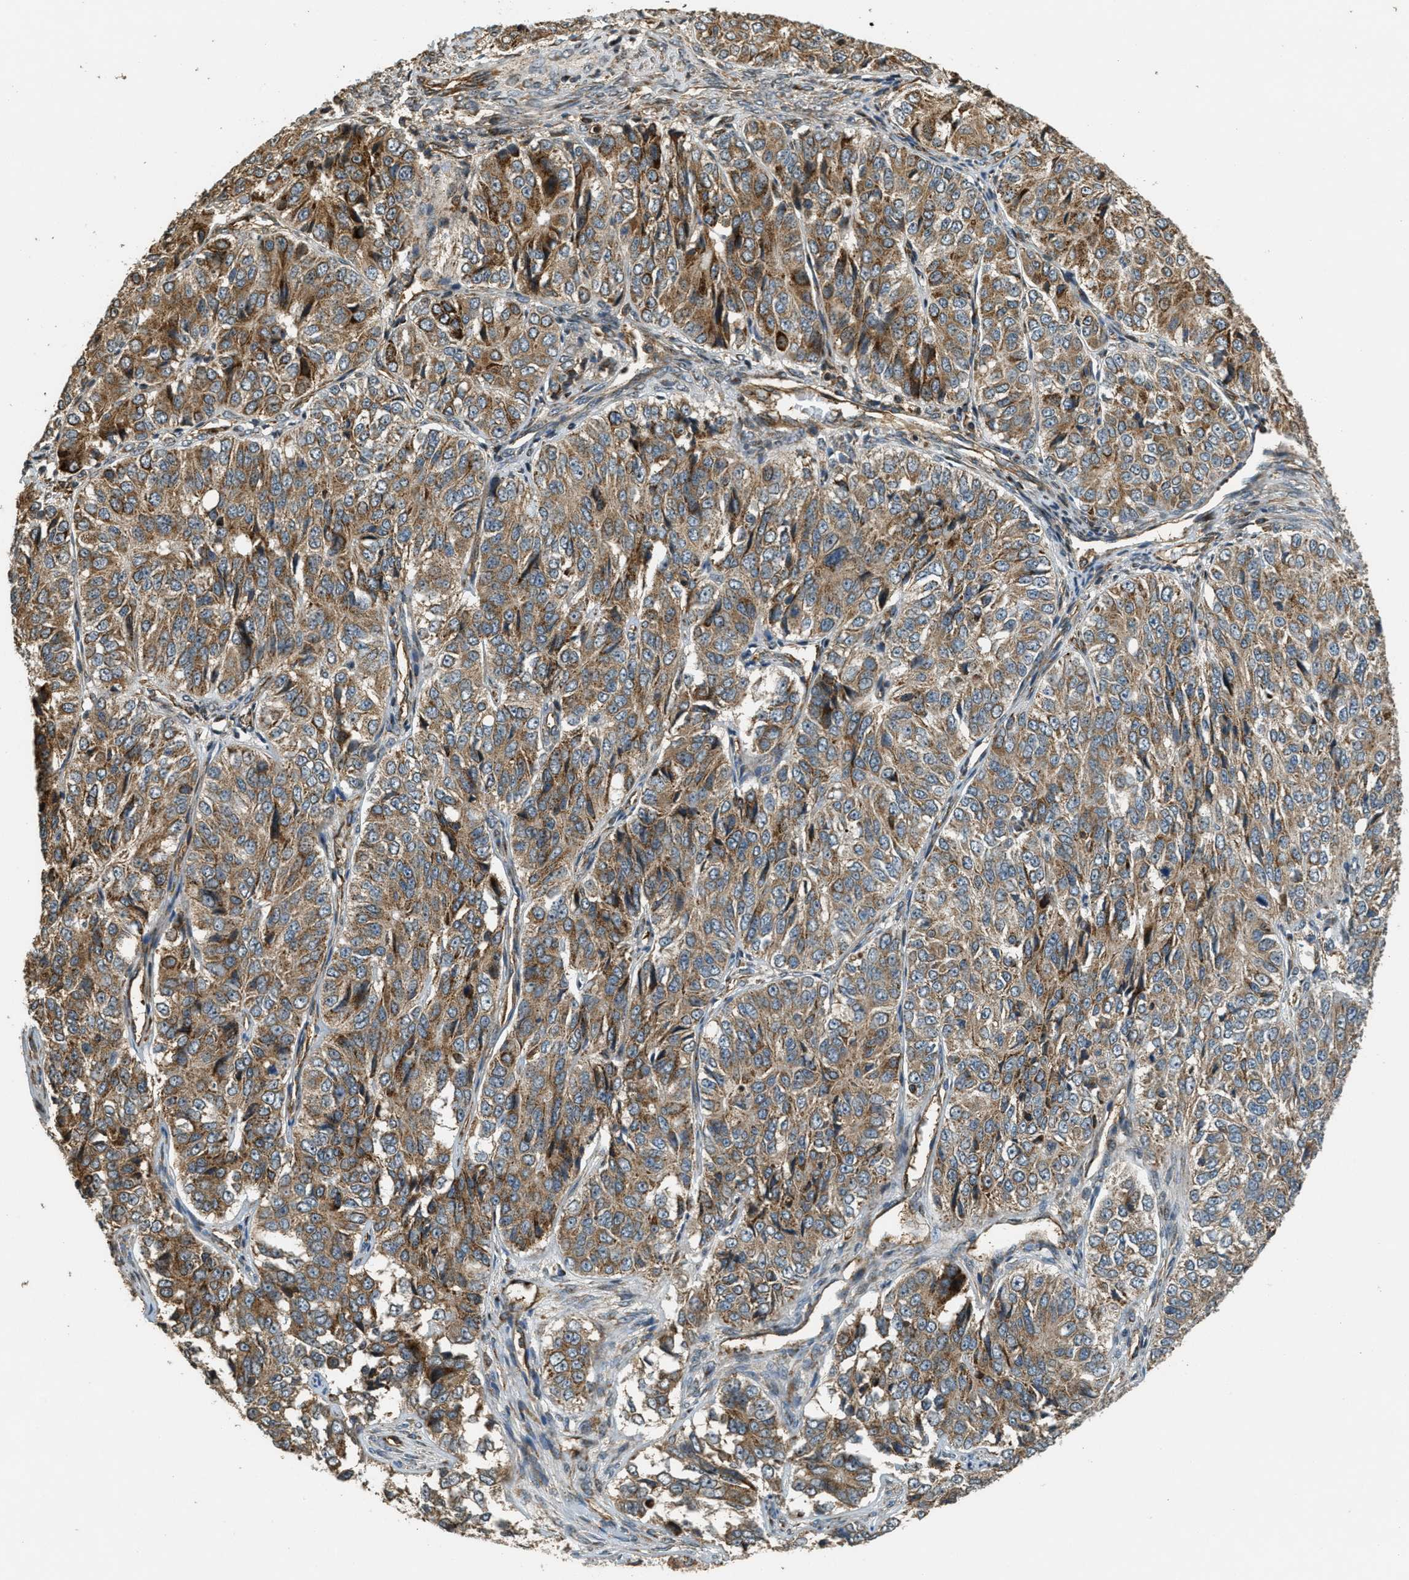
{"staining": {"intensity": "moderate", "quantity": ">75%", "location": "cytoplasmic/membranous"}, "tissue": "ovarian cancer", "cell_type": "Tumor cells", "image_type": "cancer", "snomed": [{"axis": "morphology", "description": "Carcinoma, endometroid"}, {"axis": "topography", "description": "Ovary"}], "caption": "Immunohistochemistry (IHC) image of human ovarian cancer stained for a protein (brown), which shows medium levels of moderate cytoplasmic/membranous positivity in about >75% of tumor cells.", "gene": "LRP12", "patient": {"sex": "female", "age": 51}}